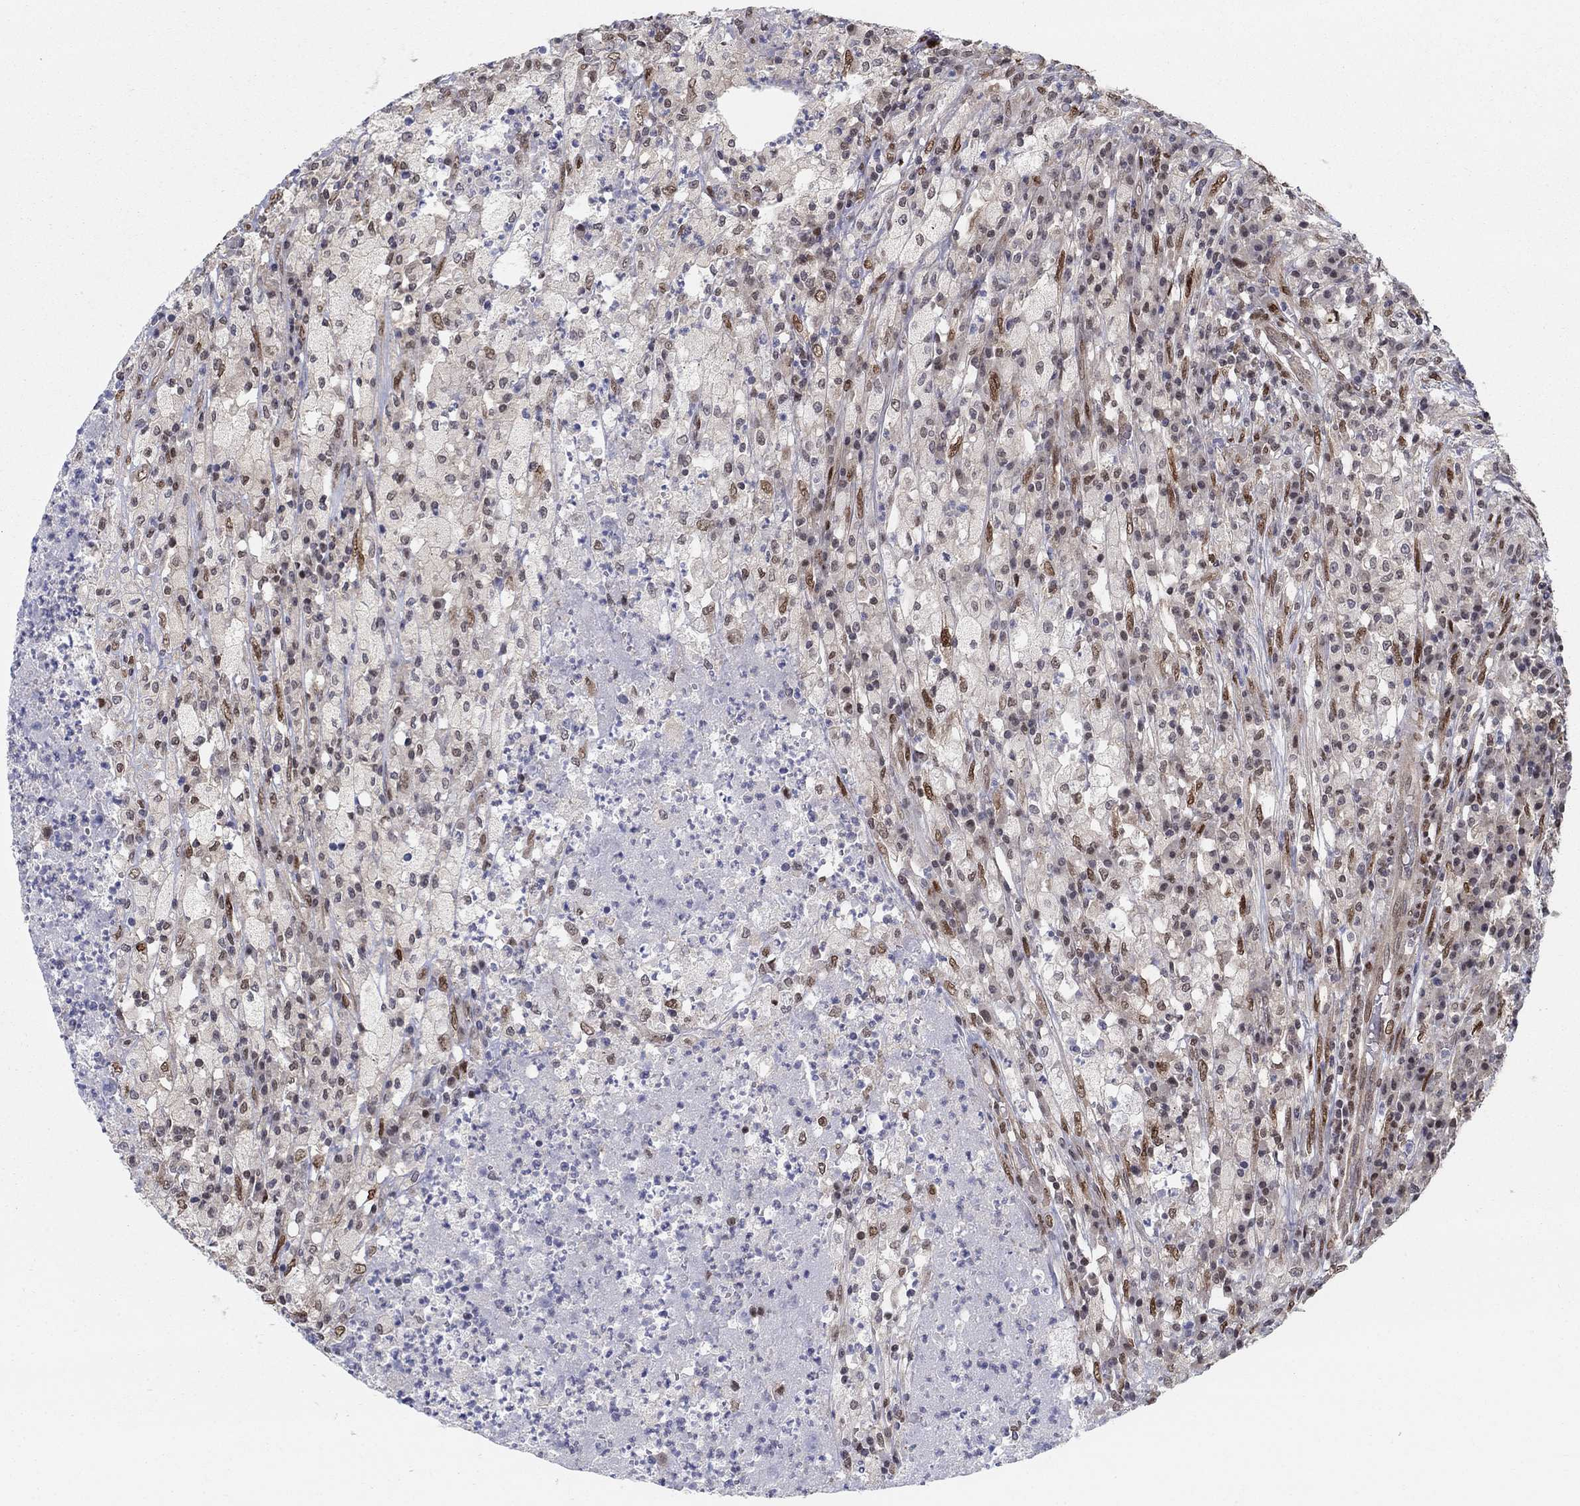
{"staining": {"intensity": "negative", "quantity": "none", "location": "none"}, "tissue": "testis cancer", "cell_type": "Tumor cells", "image_type": "cancer", "snomed": [{"axis": "morphology", "description": "Necrosis, NOS"}, {"axis": "morphology", "description": "Carcinoma, Embryonal, NOS"}, {"axis": "topography", "description": "Testis"}], "caption": "Immunohistochemistry (IHC) of human testis cancer shows no positivity in tumor cells. The staining was performed using DAB to visualize the protein expression in brown, while the nuclei were stained in blue with hematoxylin (Magnification: 20x).", "gene": "CENPE", "patient": {"sex": "male", "age": 19}}